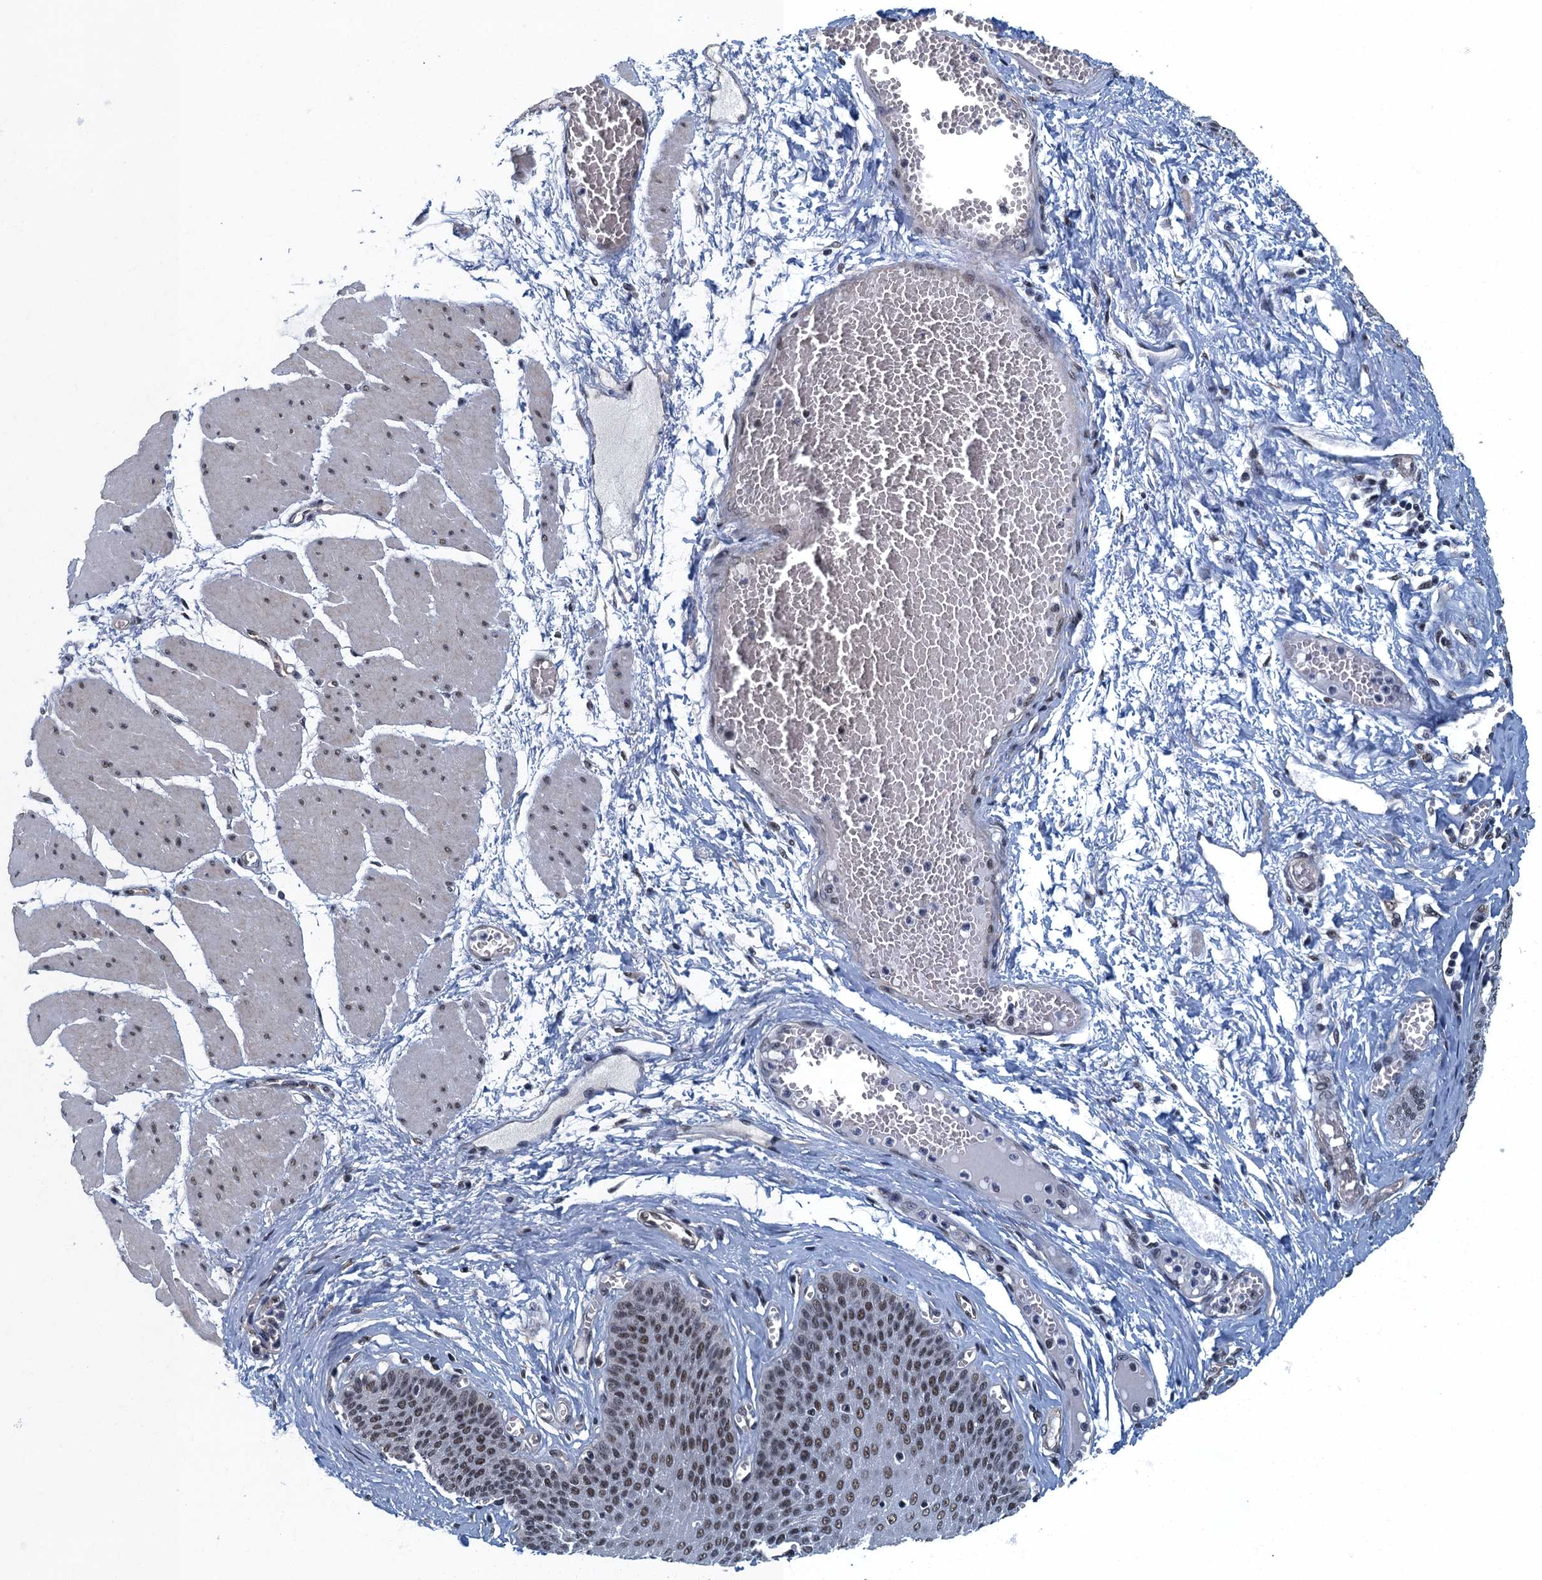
{"staining": {"intensity": "moderate", "quantity": "25%-75%", "location": "nuclear"}, "tissue": "esophagus", "cell_type": "Squamous epithelial cells", "image_type": "normal", "snomed": [{"axis": "morphology", "description": "Normal tissue, NOS"}, {"axis": "topography", "description": "Esophagus"}], "caption": "A high-resolution image shows IHC staining of benign esophagus, which displays moderate nuclear staining in about 25%-75% of squamous epithelial cells.", "gene": "GADL1", "patient": {"sex": "male", "age": 60}}